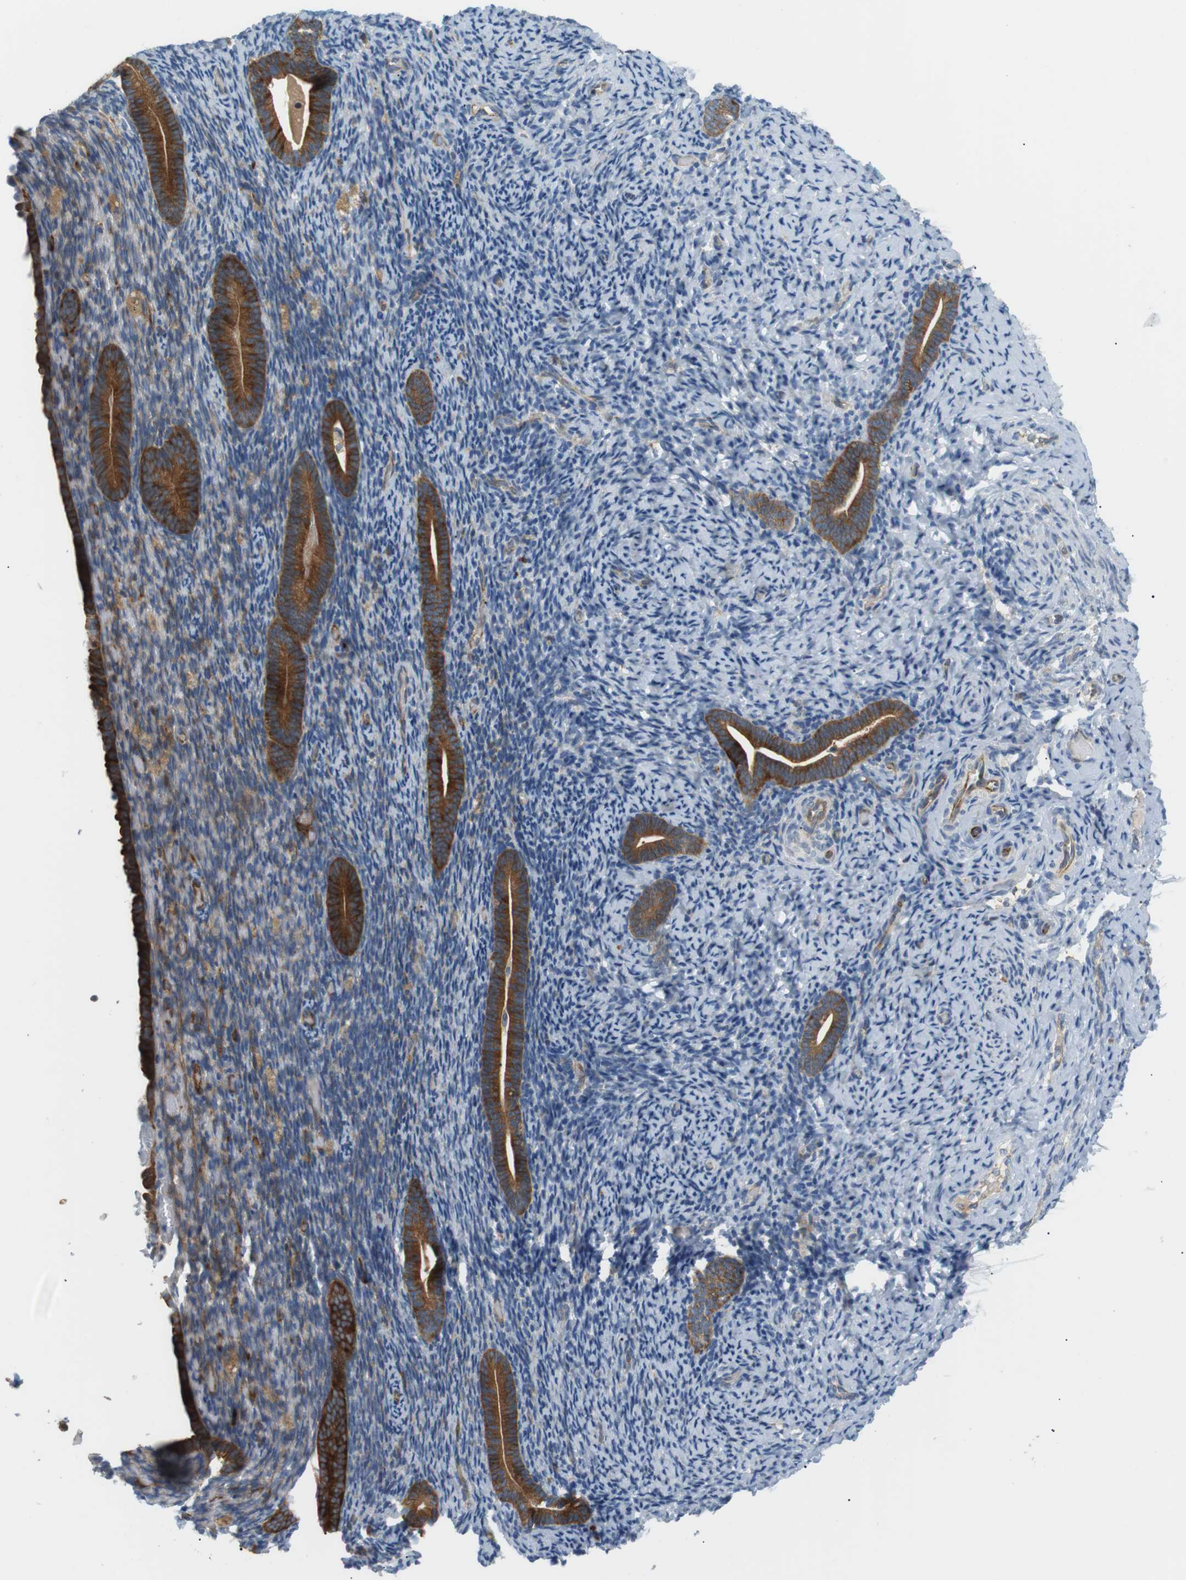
{"staining": {"intensity": "weak", "quantity": "<25%", "location": "cytoplasmic/membranous"}, "tissue": "endometrium", "cell_type": "Cells in endometrial stroma", "image_type": "normal", "snomed": [{"axis": "morphology", "description": "Normal tissue, NOS"}, {"axis": "topography", "description": "Endometrium"}], "caption": "A high-resolution histopathology image shows IHC staining of unremarkable endometrium, which demonstrates no significant positivity in cells in endometrial stroma.", "gene": "TMEM200A", "patient": {"sex": "female", "age": 51}}